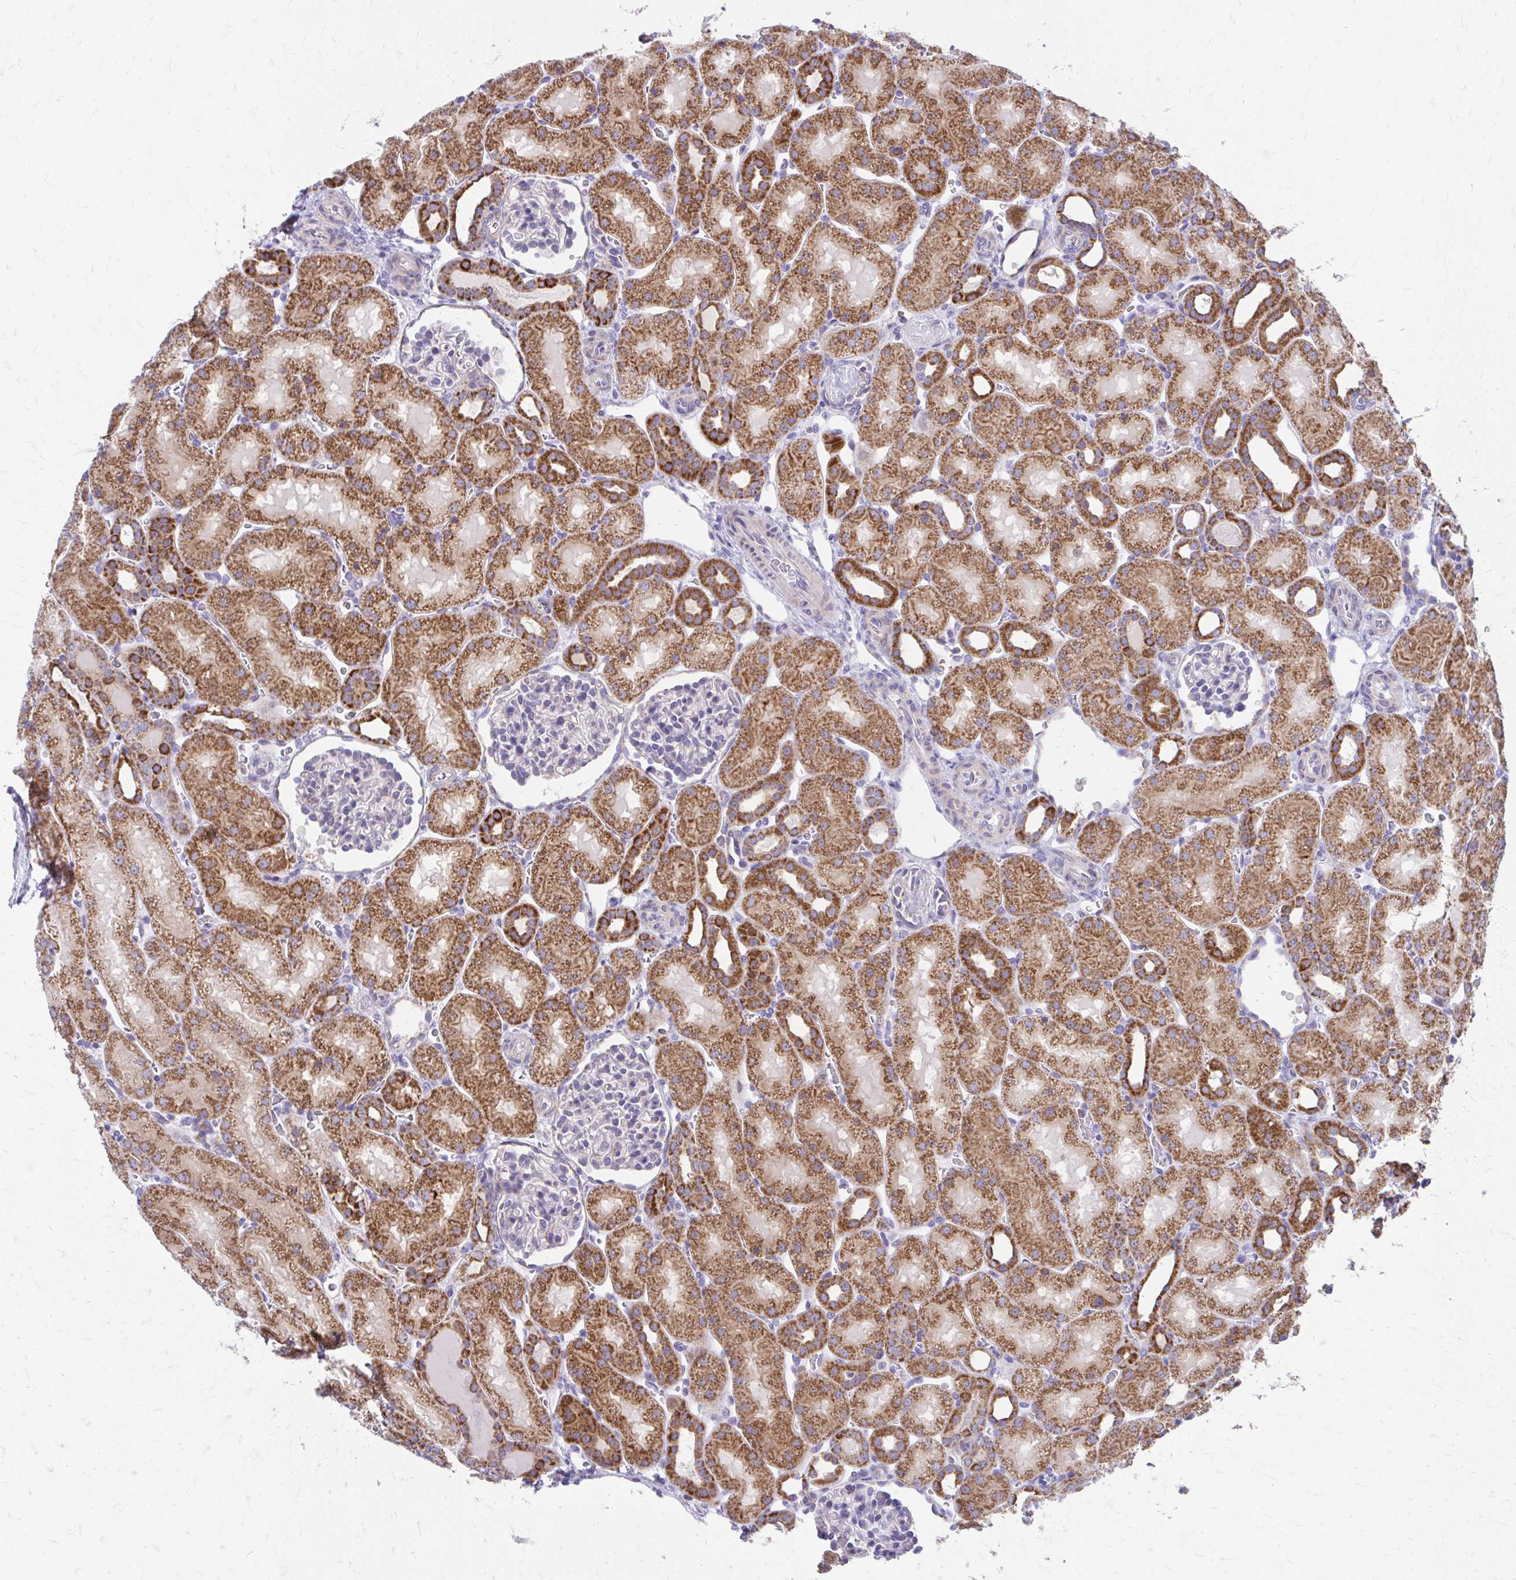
{"staining": {"intensity": "negative", "quantity": "none", "location": "none"}, "tissue": "kidney", "cell_type": "Cells in glomeruli", "image_type": "normal", "snomed": [{"axis": "morphology", "description": "Normal tissue, NOS"}, {"axis": "topography", "description": "Kidney"}], "caption": "Immunohistochemistry (IHC) histopathology image of normal human kidney stained for a protein (brown), which exhibits no expression in cells in glomeruli.", "gene": "MRPL19", "patient": {"sex": "male", "age": 2}}